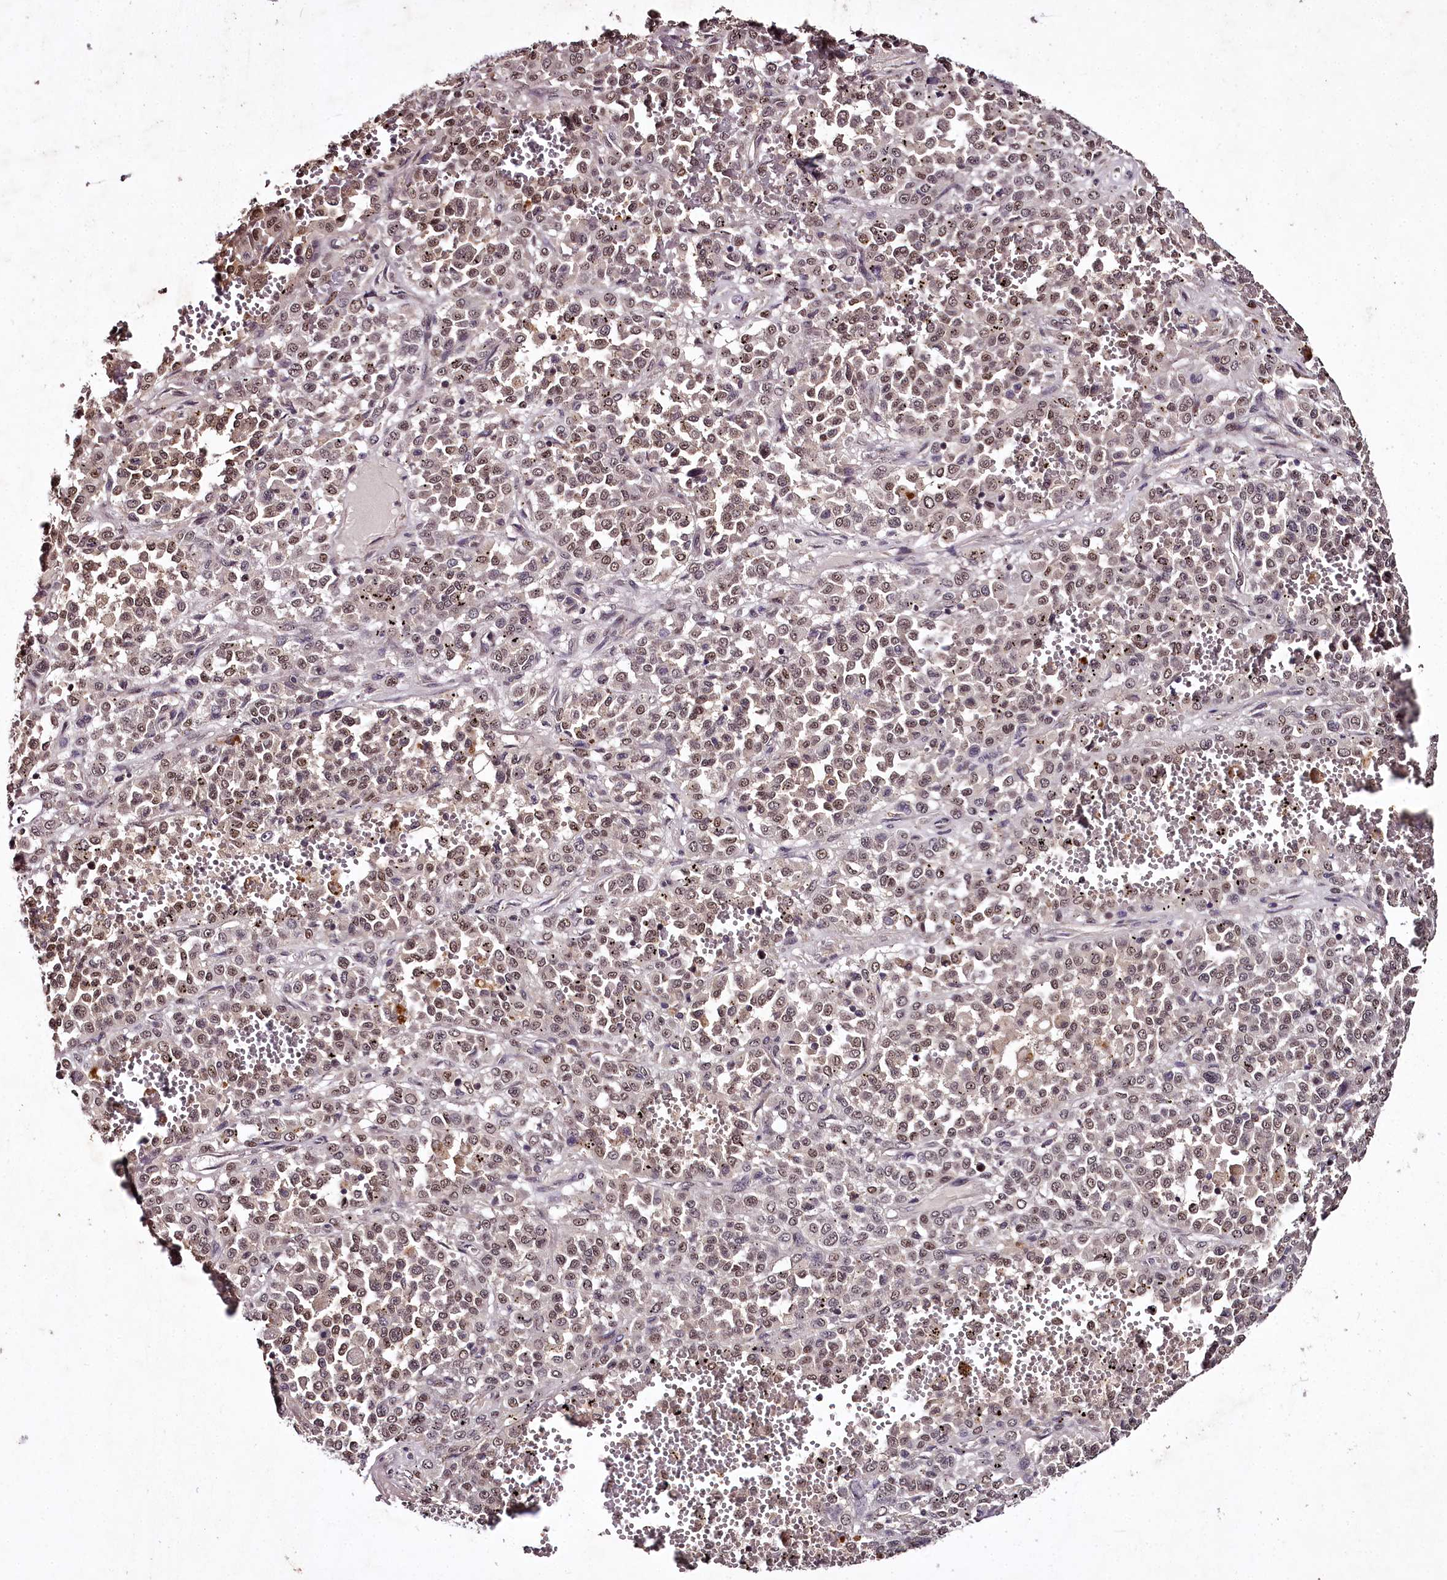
{"staining": {"intensity": "moderate", "quantity": ">75%", "location": "nuclear"}, "tissue": "melanoma", "cell_type": "Tumor cells", "image_type": "cancer", "snomed": [{"axis": "morphology", "description": "Malignant melanoma, Metastatic site"}, {"axis": "topography", "description": "Pancreas"}], "caption": "A medium amount of moderate nuclear staining is identified in approximately >75% of tumor cells in melanoma tissue.", "gene": "MAML3", "patient": {"sex": "female", "age": 30}}